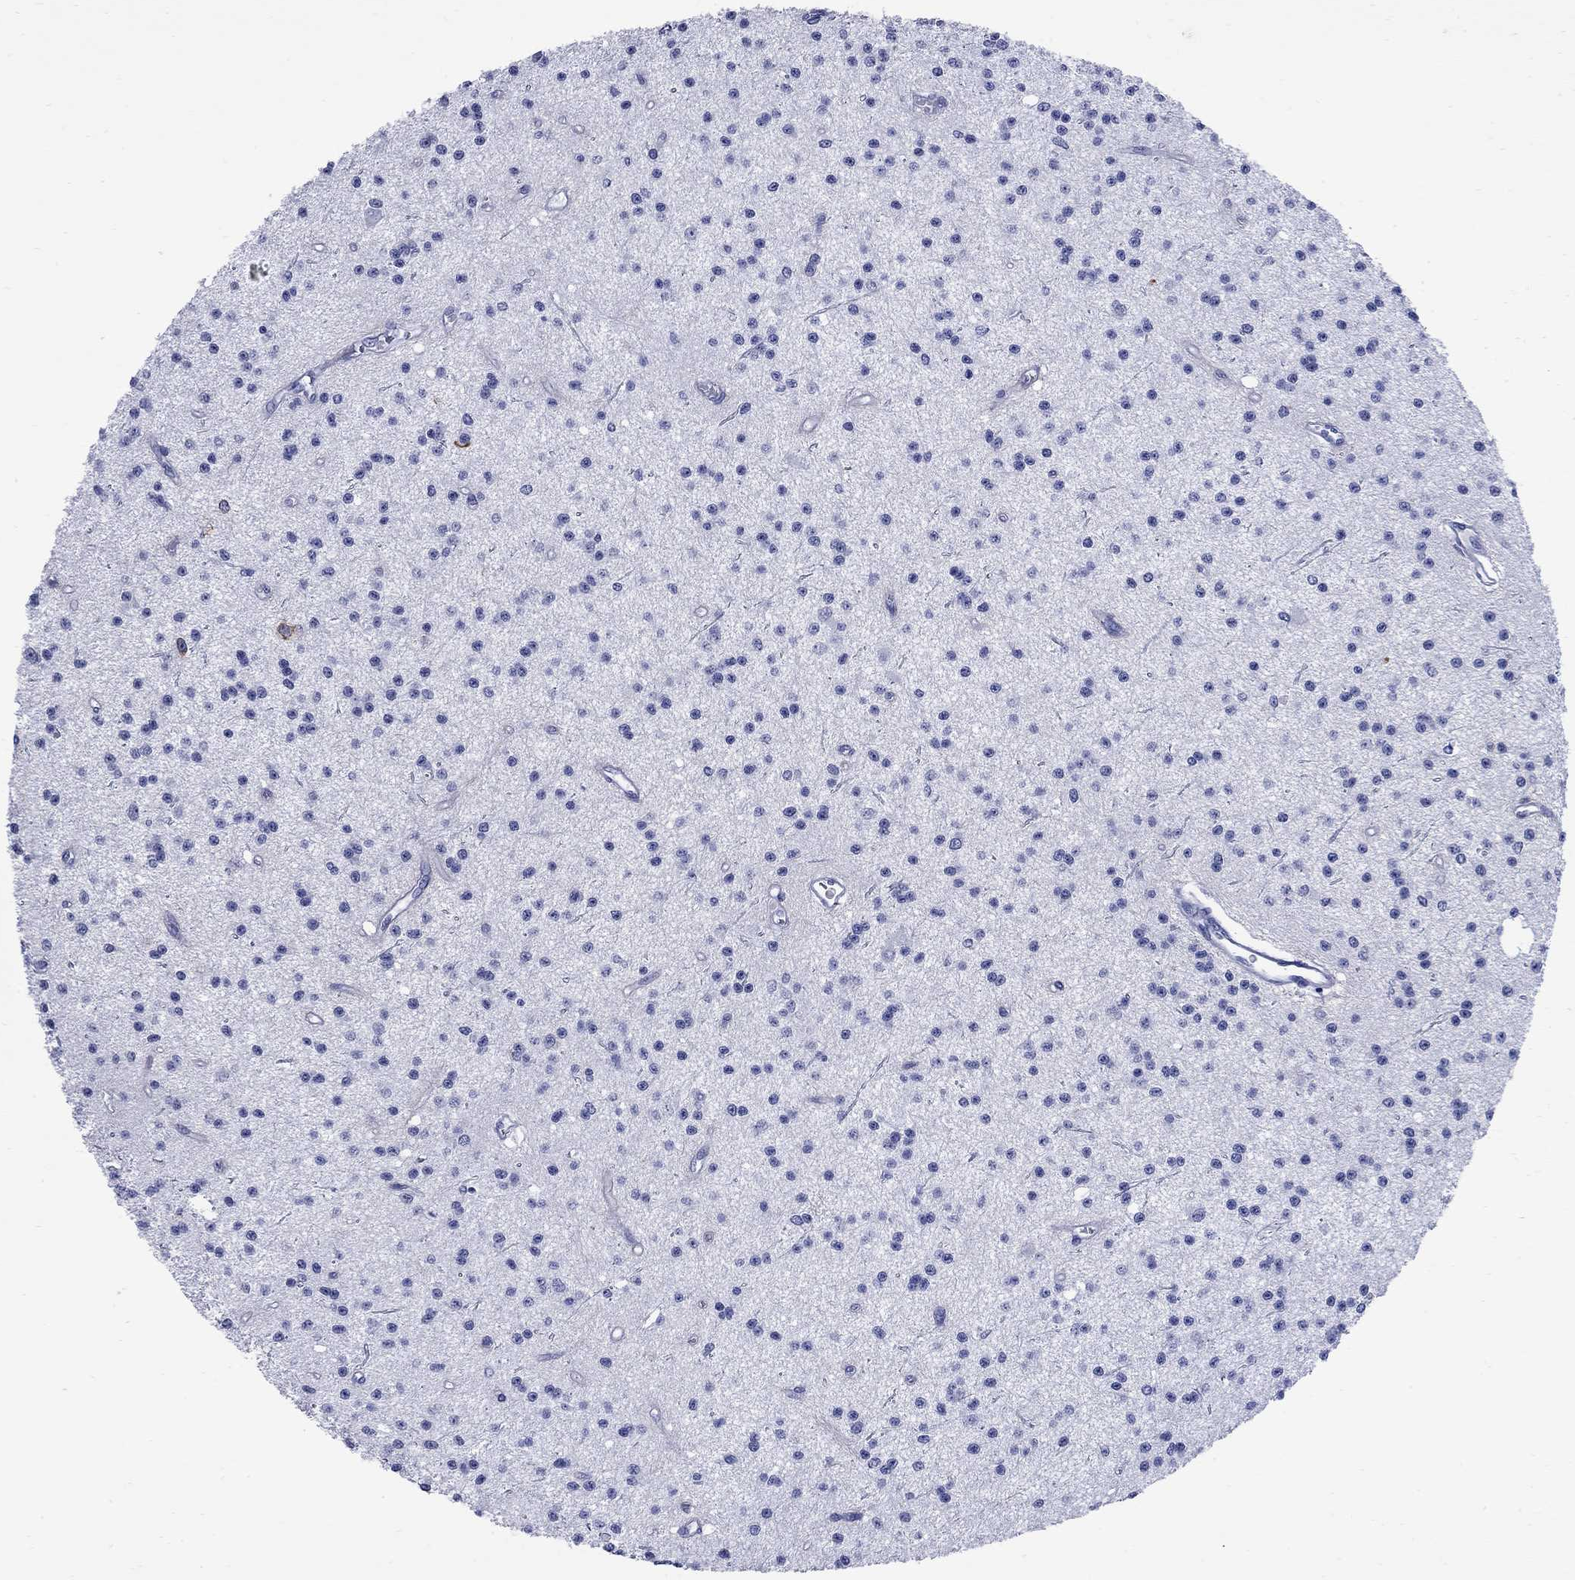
{"staining": {"intensity": "negative", "quantity": "none", "location": "none"}, "tissue": "glioma", "cell_type": "Tumor cells", "image_type": "cancer", "snomed": [{"axis": "morphology", "description": "Glioma, malignant, Low grade"}, {"axis": "topography", "description": "Brain"}], "caption": "High power microscopy image of an immunohistochemistry (IHC) image of glioma, revealing no significant positivity in tumor cells. Brightfield microscopy of immunohistochemistry (IHC) stained with DAB (brown) and hematoxylin (blue), captured at high magnification.", "gene": "TACC3", "patient": {"sex": "male", "age": 27}}